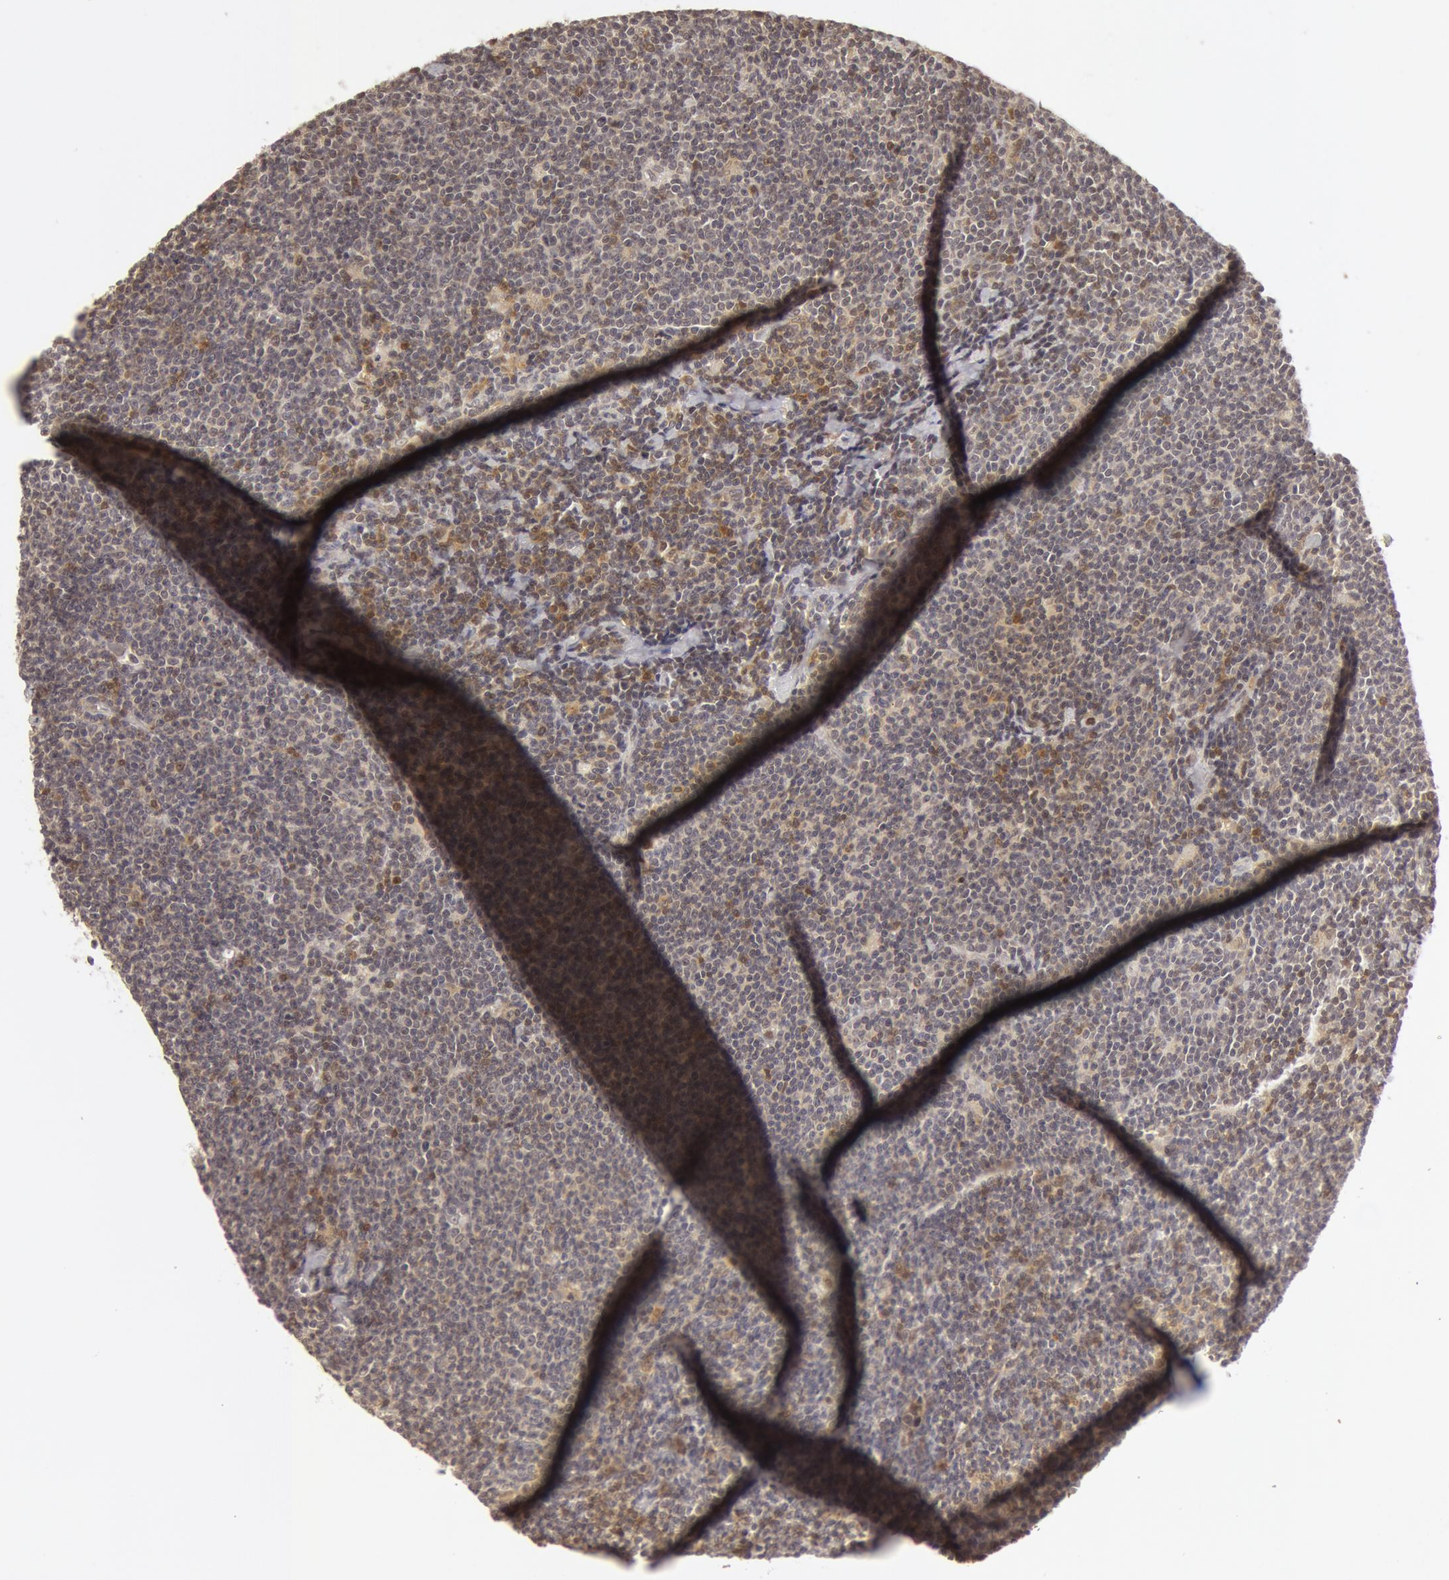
{"staining": {"intensity": "negative", "quantity": "none", "location": "none"}, "tissue": "lymphoma", "cell_type": "Tumor cells", "image_type": "cancer", "snomed": [{"axis": "morphology", "description": "Malignant lymphoma, non-Hodgkin's type, Low grade"}, {"axis": "topography", "description": "Lymph node"}], "caption": "Protein analysis of low-grade malignant lymphoma, non-Hodgkin's type reveals no significant staining in tumor cells.", "gene": "OASL", "patient": {"sex": "male", "age": 65}}